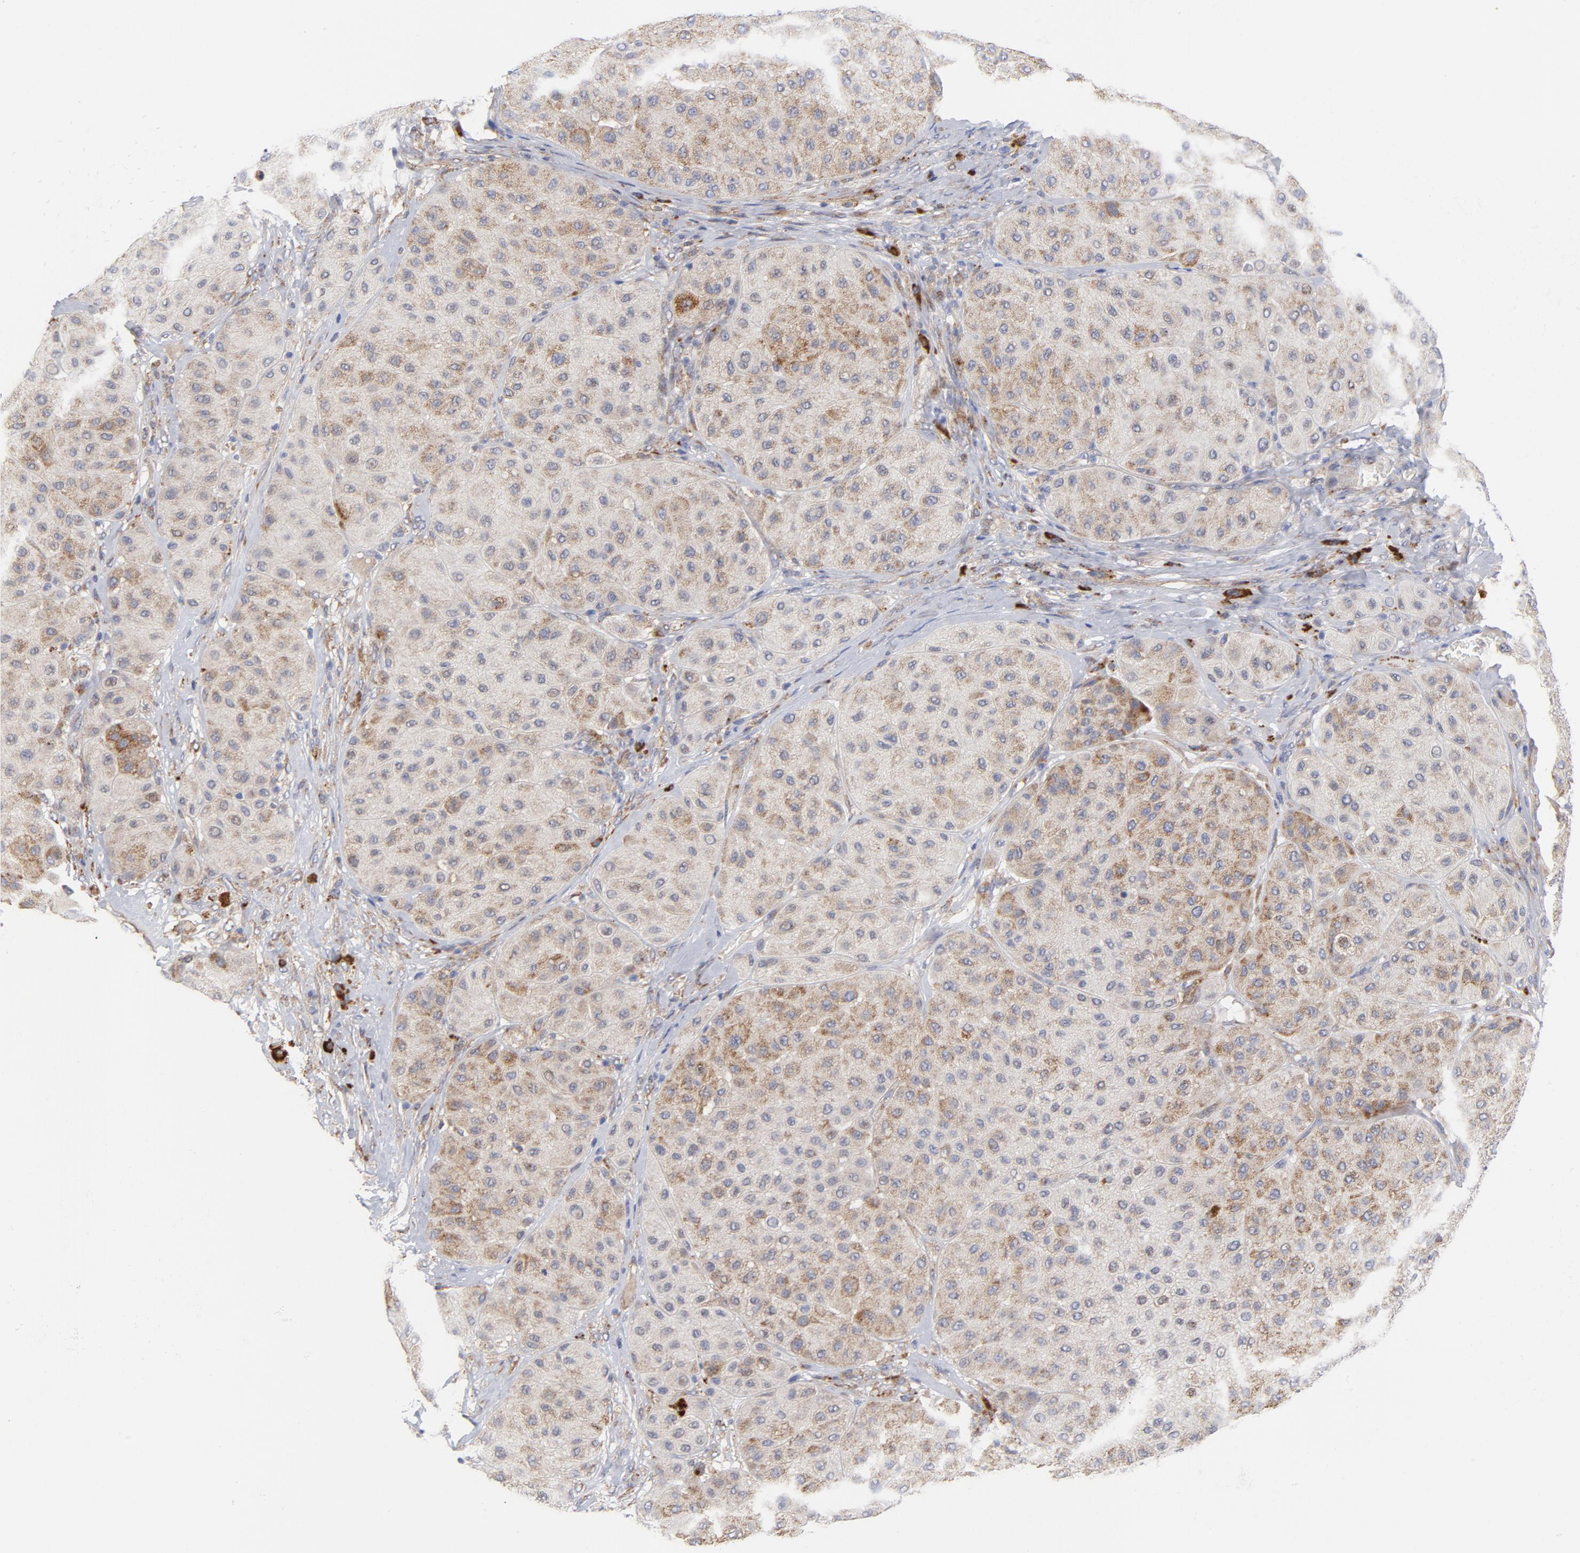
{"staining": {"intensity": "weak", "quantity": "25%-75%", "location": "cytoplasmic/membranous"}, "tissue": "melanoma", "cell_type": "Tumor cells", "image_type": "cancer", "snomed": [{"axis": "morphology", "description": "Normal tissue, NOS"}, {"axis": "morphology", "description": "Malignant melanoma, Metastatic site"}, {"axis": "topography", "description": "Skin"}], "caption": "Protein analysis of malignant melanoma (metastatic site) tissue displays weak cytoplasmic/membranous expression in about 25%-75% of tumor cells.", "gene": "RAPGEF3", "patient": {"sex": "male", "age": 41}}